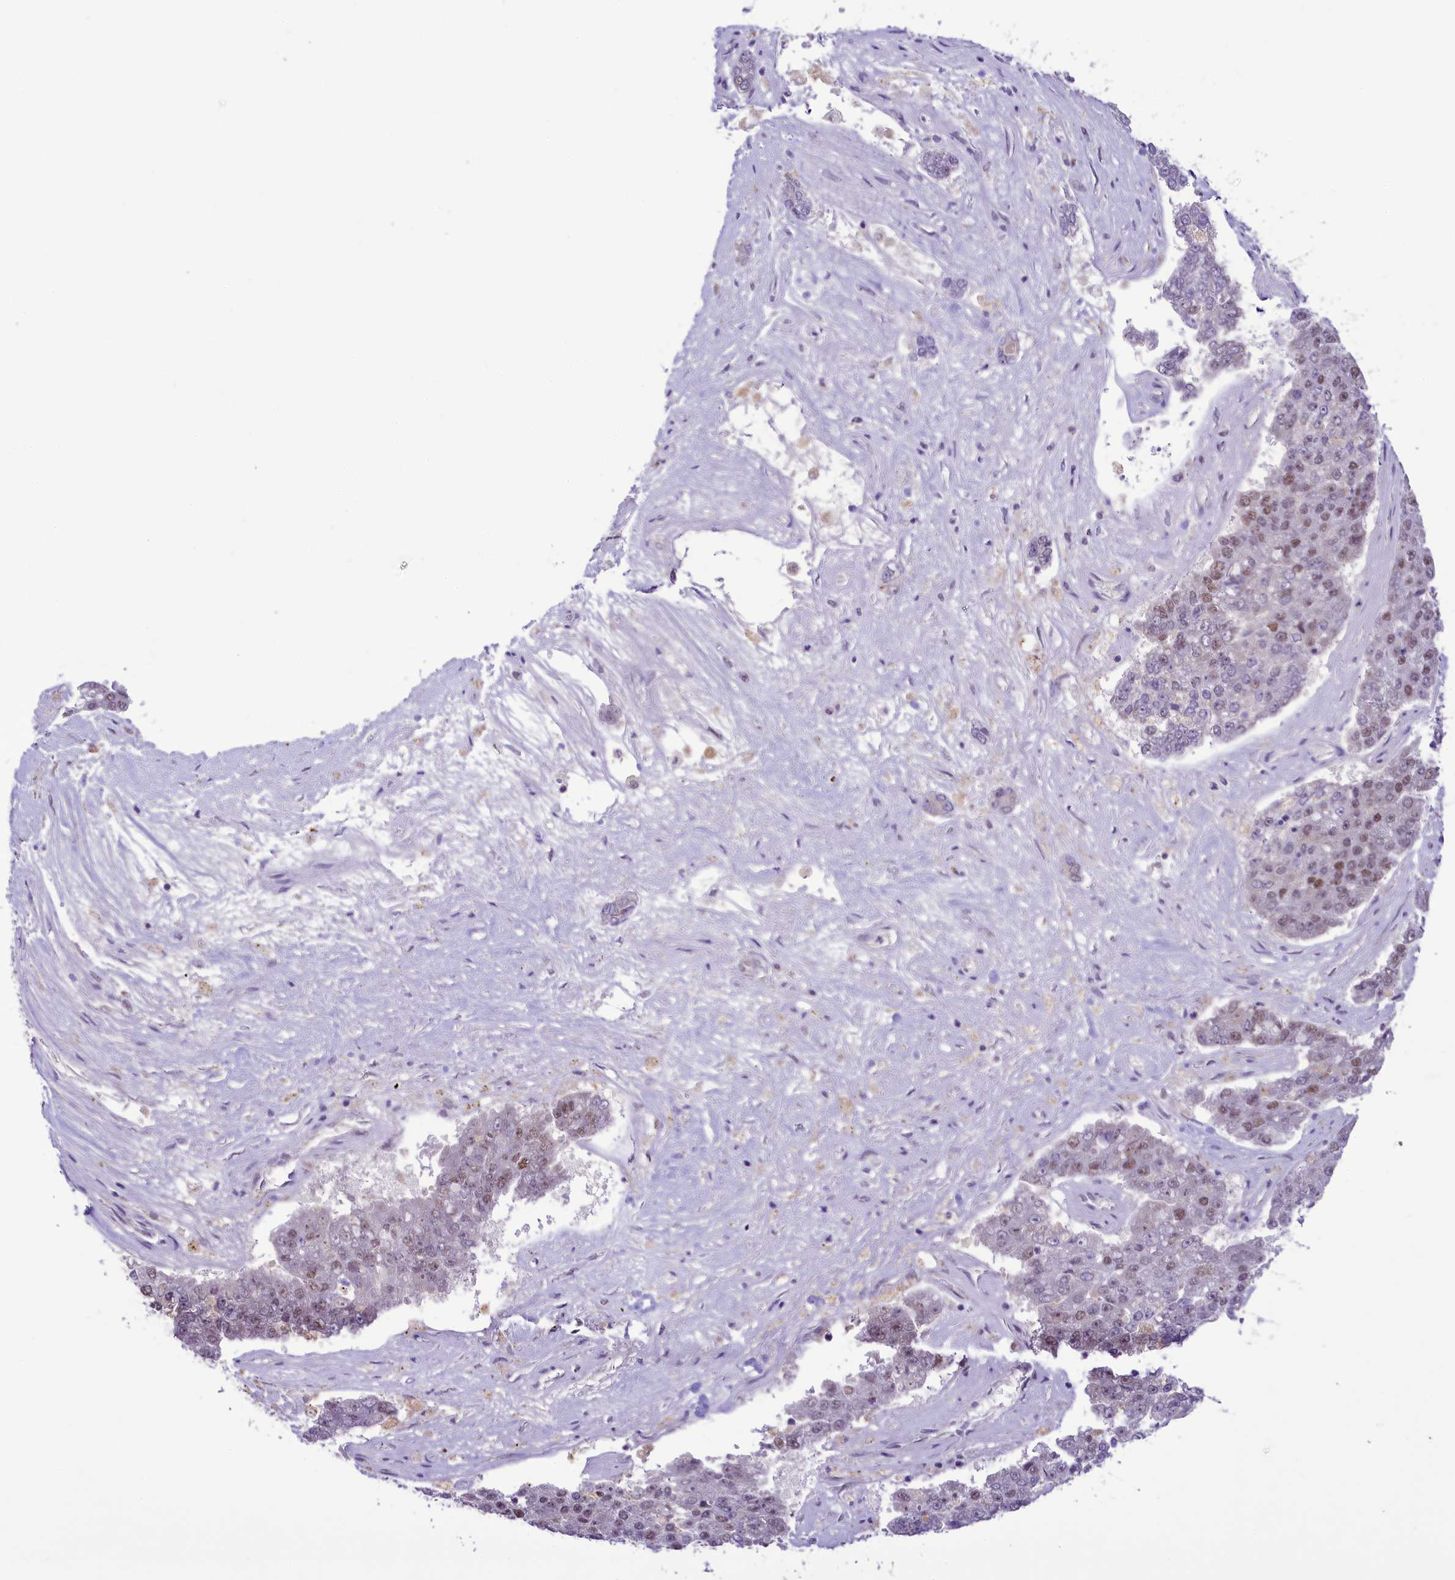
{"staining": {"intensity": "moderate", "quantity": "25%-75%", "location": "nuclear"}, "tissue": "pancreatic cancer", "cell_type": "Tumor cells", "image_type": "cancer", "snomed": [{"axis": "morphology", "description": "Adenocarcinoma, NOS"}, {"axis": "topography", "description": "Pancreas"}], "caption": "This is a histology image of immunohistochemistry (IHC) staining of pancreatic adenocarcinoma, which shows moderate expression in the nuclear of tumor cells.", "gene": "PAF1", "patient": {"sex": "male", "age": 50}}